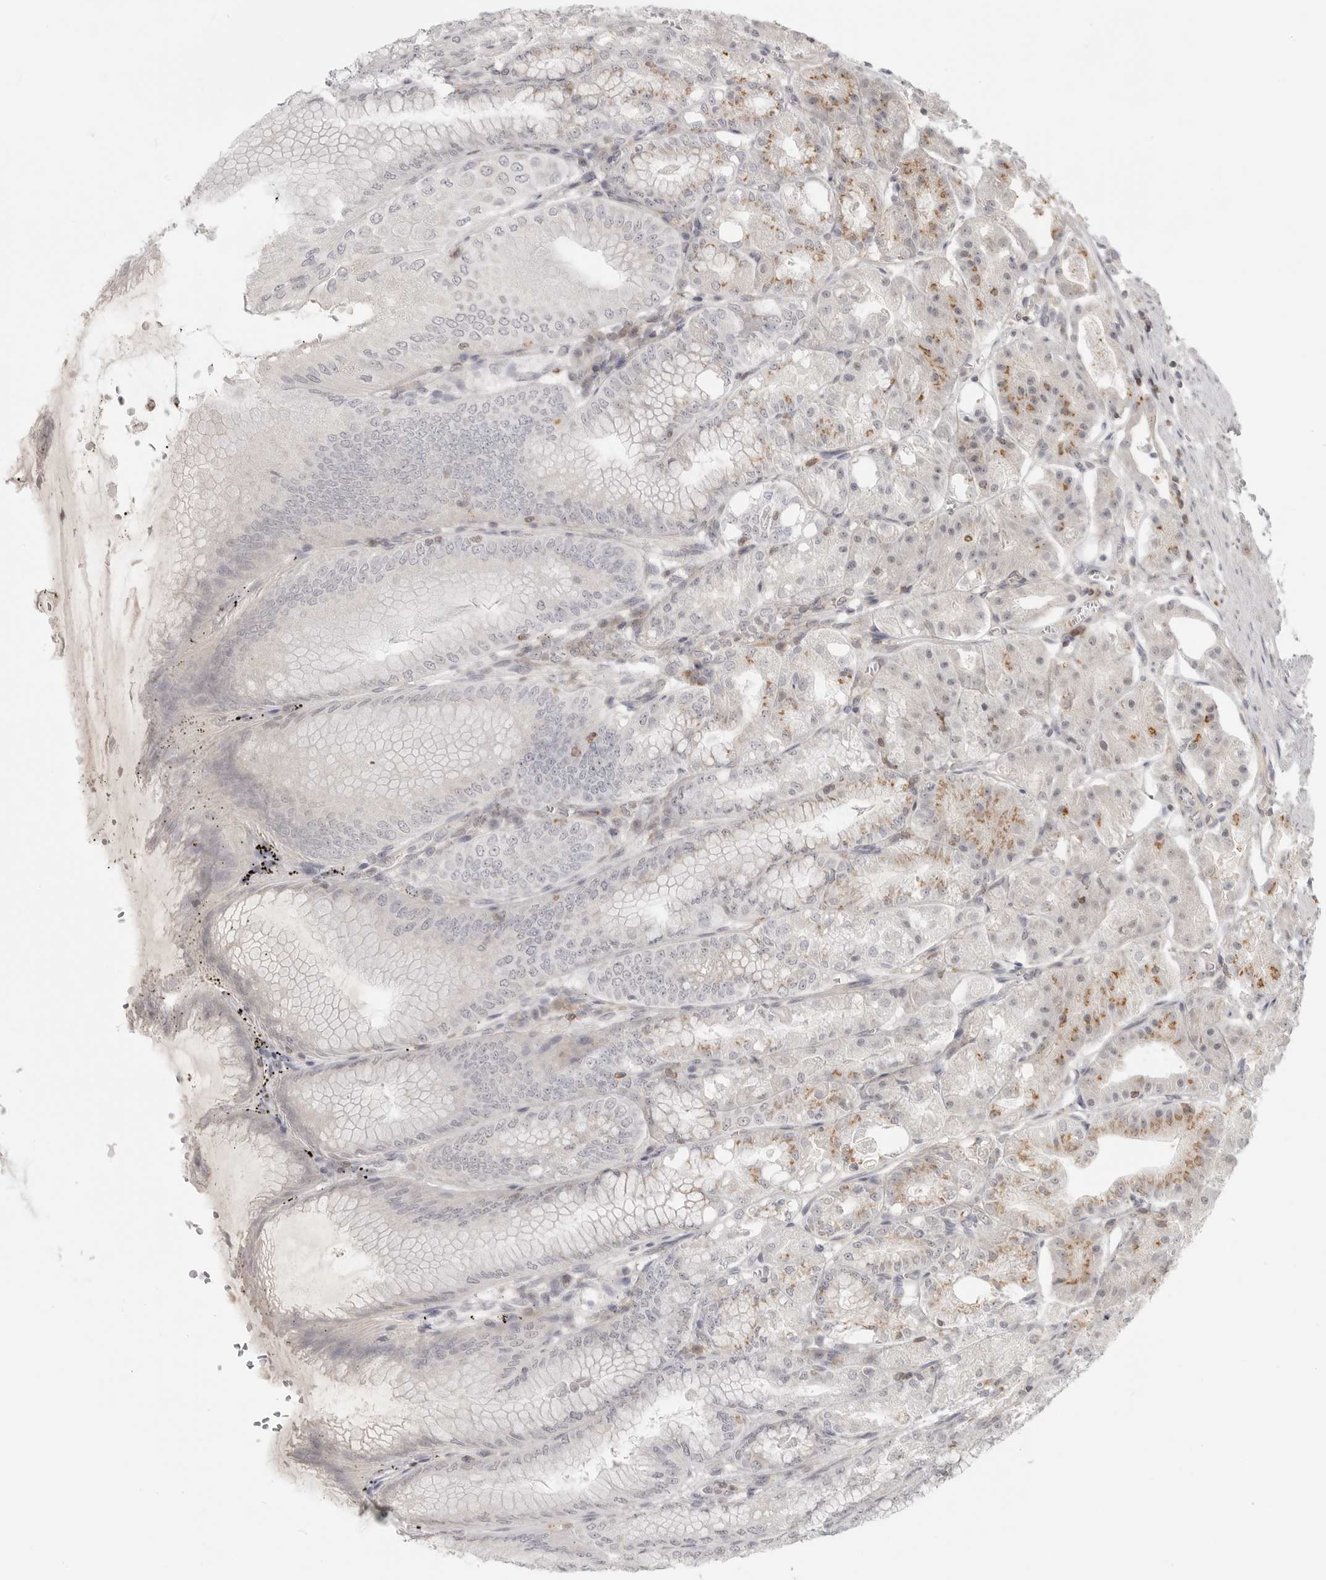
{"staining": {"intensity": "moderate", "quantity": "<25%", "location": "cytoplasmic/membranous"}, "tissue": "stomach", "cell_type": "Glandular cells", "image_type": "normal", "snomed": [{"axis": "morphology", "description": "Normal tissue, NOS"}, {"axis": "topography", "description": "Stomach, lower"}], "caption": "High-magnification brightfield microscopy of benign stomach stained with DAB (brown) and counterstained with hematoxylin (blue). glandular cells exhibit moderate cytoplasmic/membranous positivity is seen in about<25% of cells.", "gene": "SH3KBP1", "patient": {"sex": "male", "age": 71}}